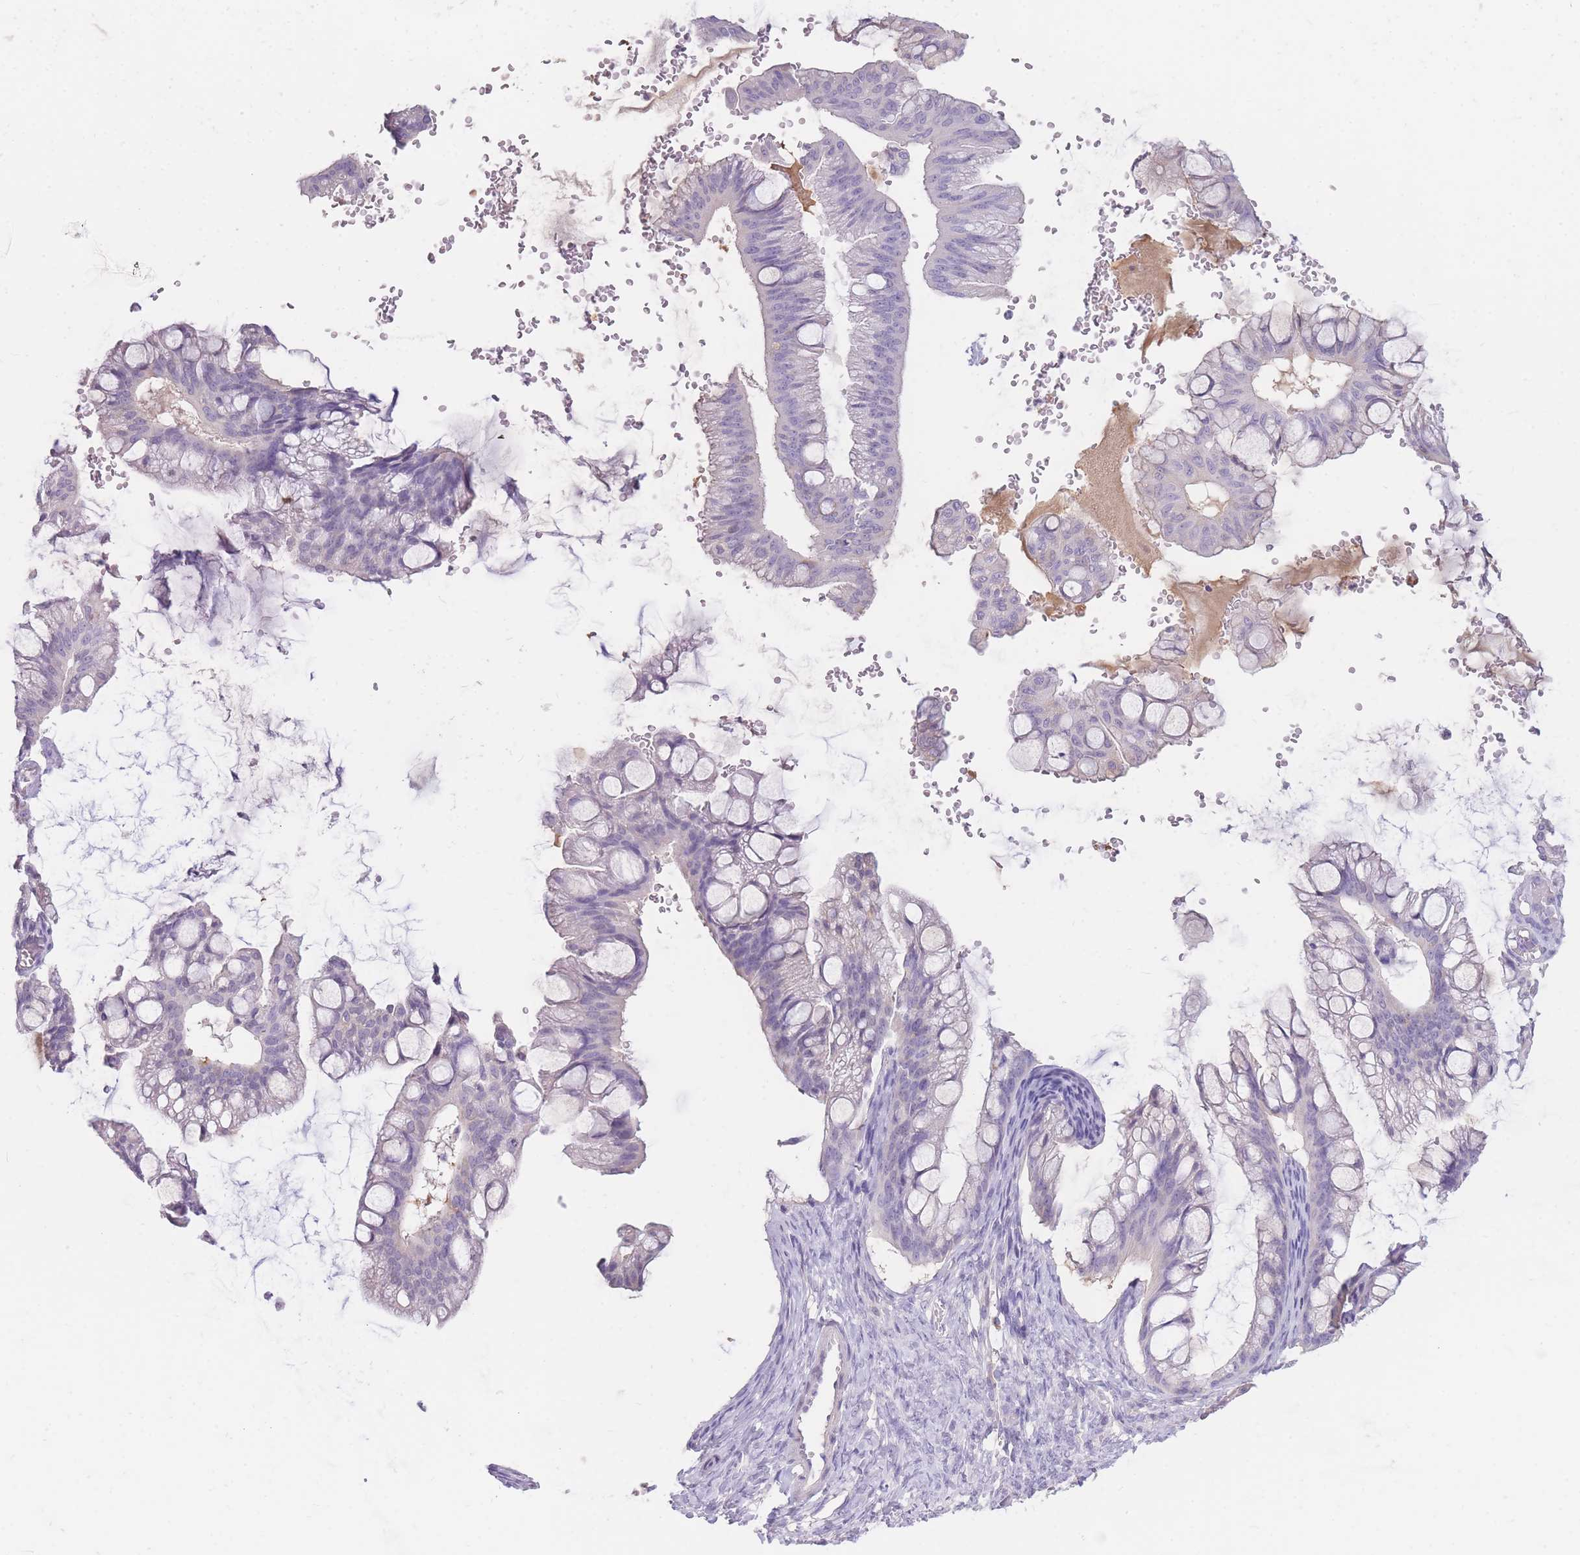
{"staining": {"intensity": "negative", "quantity": "none", "location": "none"}, "tissue": "ovarian cancer", "cell_type": "Tumor cells", "image_type": "cancer", "snomed": [{"axis": "morphology", "description": "Cystadenocarcinoma, mucinous, NOS"}, {"axis": "topography", "description": "Ovary"}], "caption": "IHC image of neoplastic tissue: mucinous cystadenocarcinoma (ovarian) stained with DAB shows no significant protein expression in tumor cells. Nuclei are stained in blue.", "gene": "TPSD1", "patient": {"sex": "female", "age": 73}}